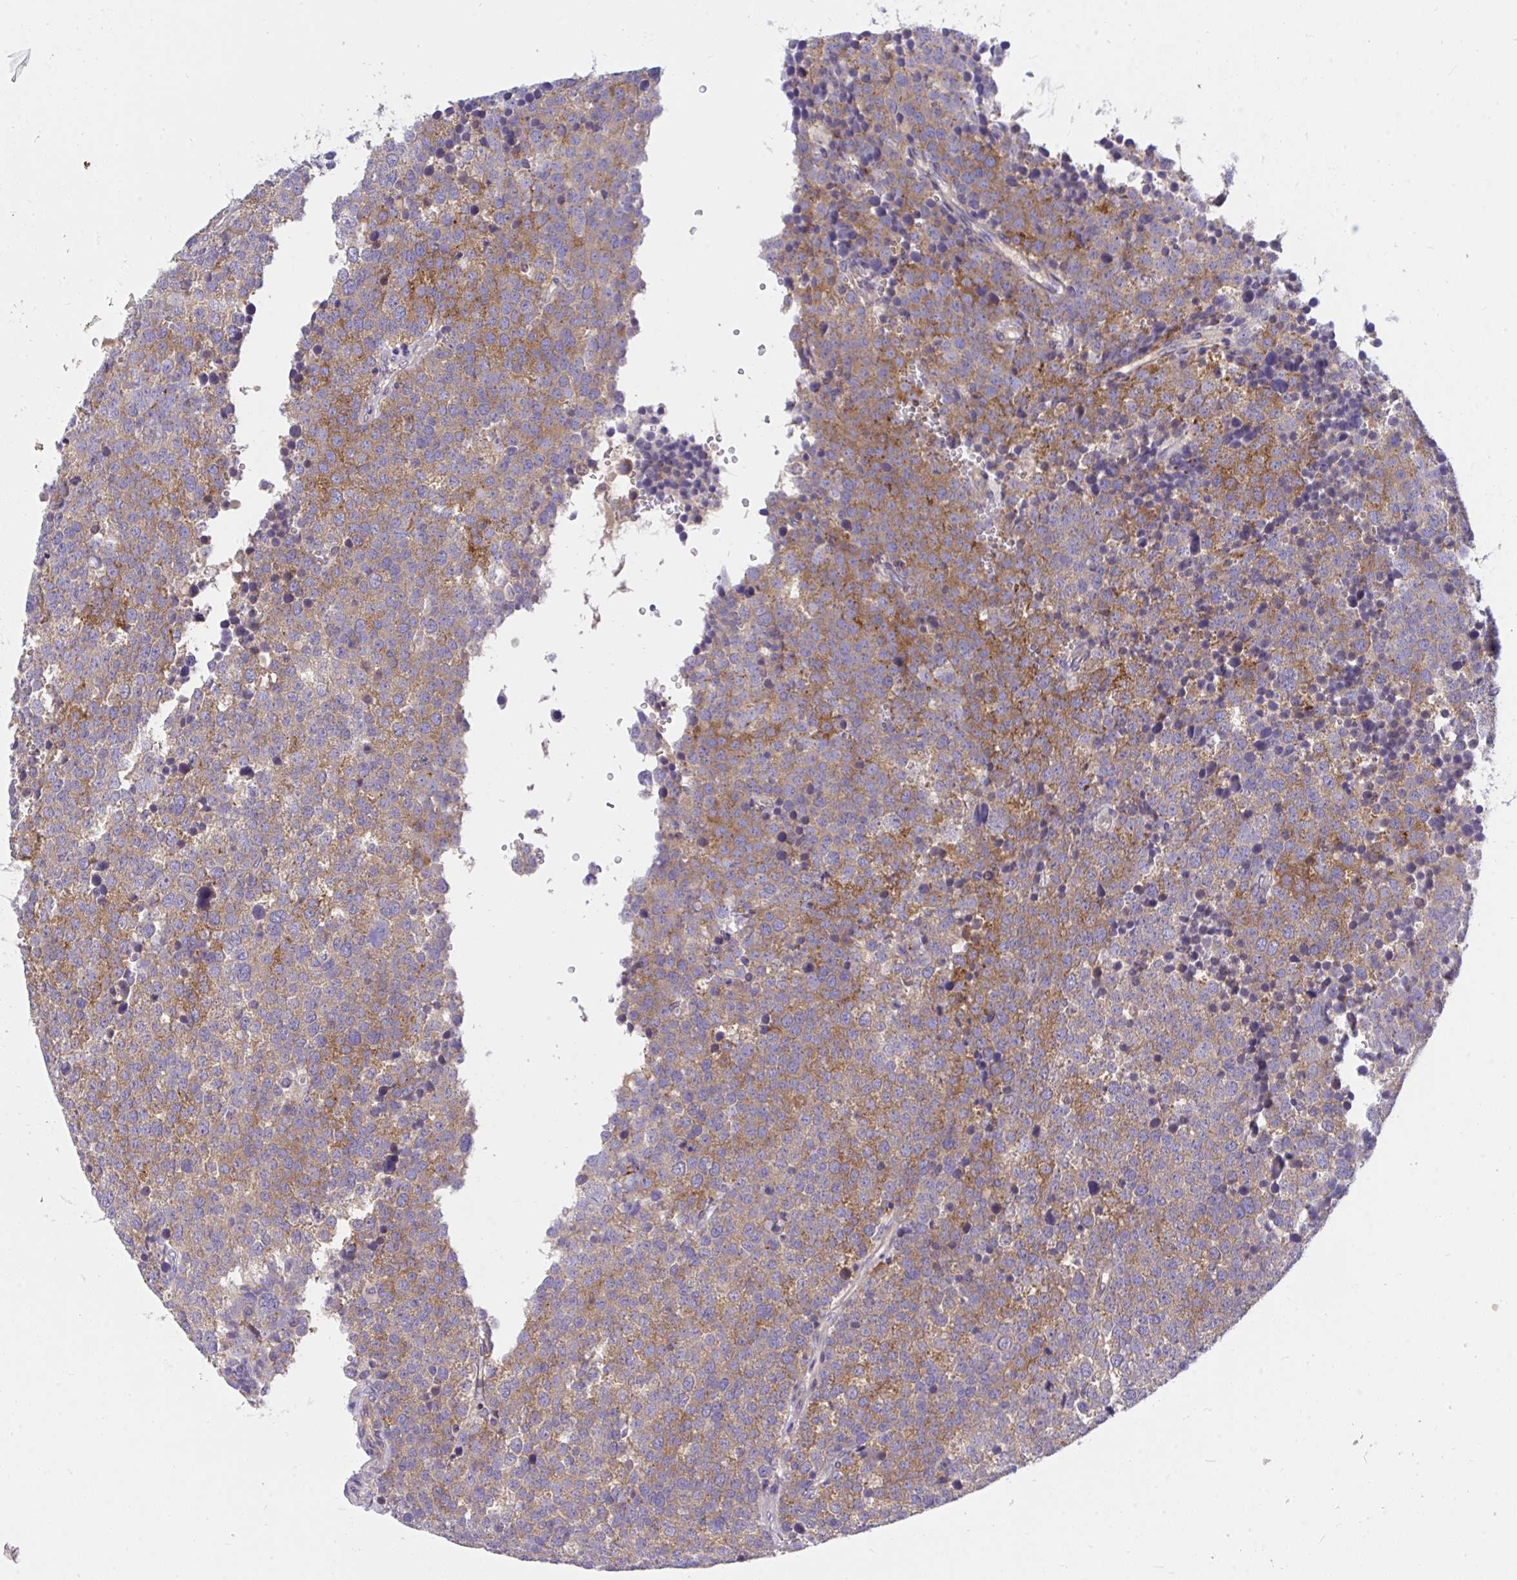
{"staining": {"intensity": "moderate", "quantity": ">75%", "location": "cytoplasmic/membranous"}, "tissue": "testis cancer", "cell_type": "Tumor cells", "image_type": "cancer", "snomed": [{"axis": "morphology", "description": "Seminoma, NOS"}, {"axis": "topography", "description": "Testis"}], "caption": "Immunohistochemical staining of testis cancer displays medium levels of moderate cytoplasmic/membranous staining in about >75% of tumor cells.", "gene": "TLN2", "patient": {"sex": "male", "age": 71}}